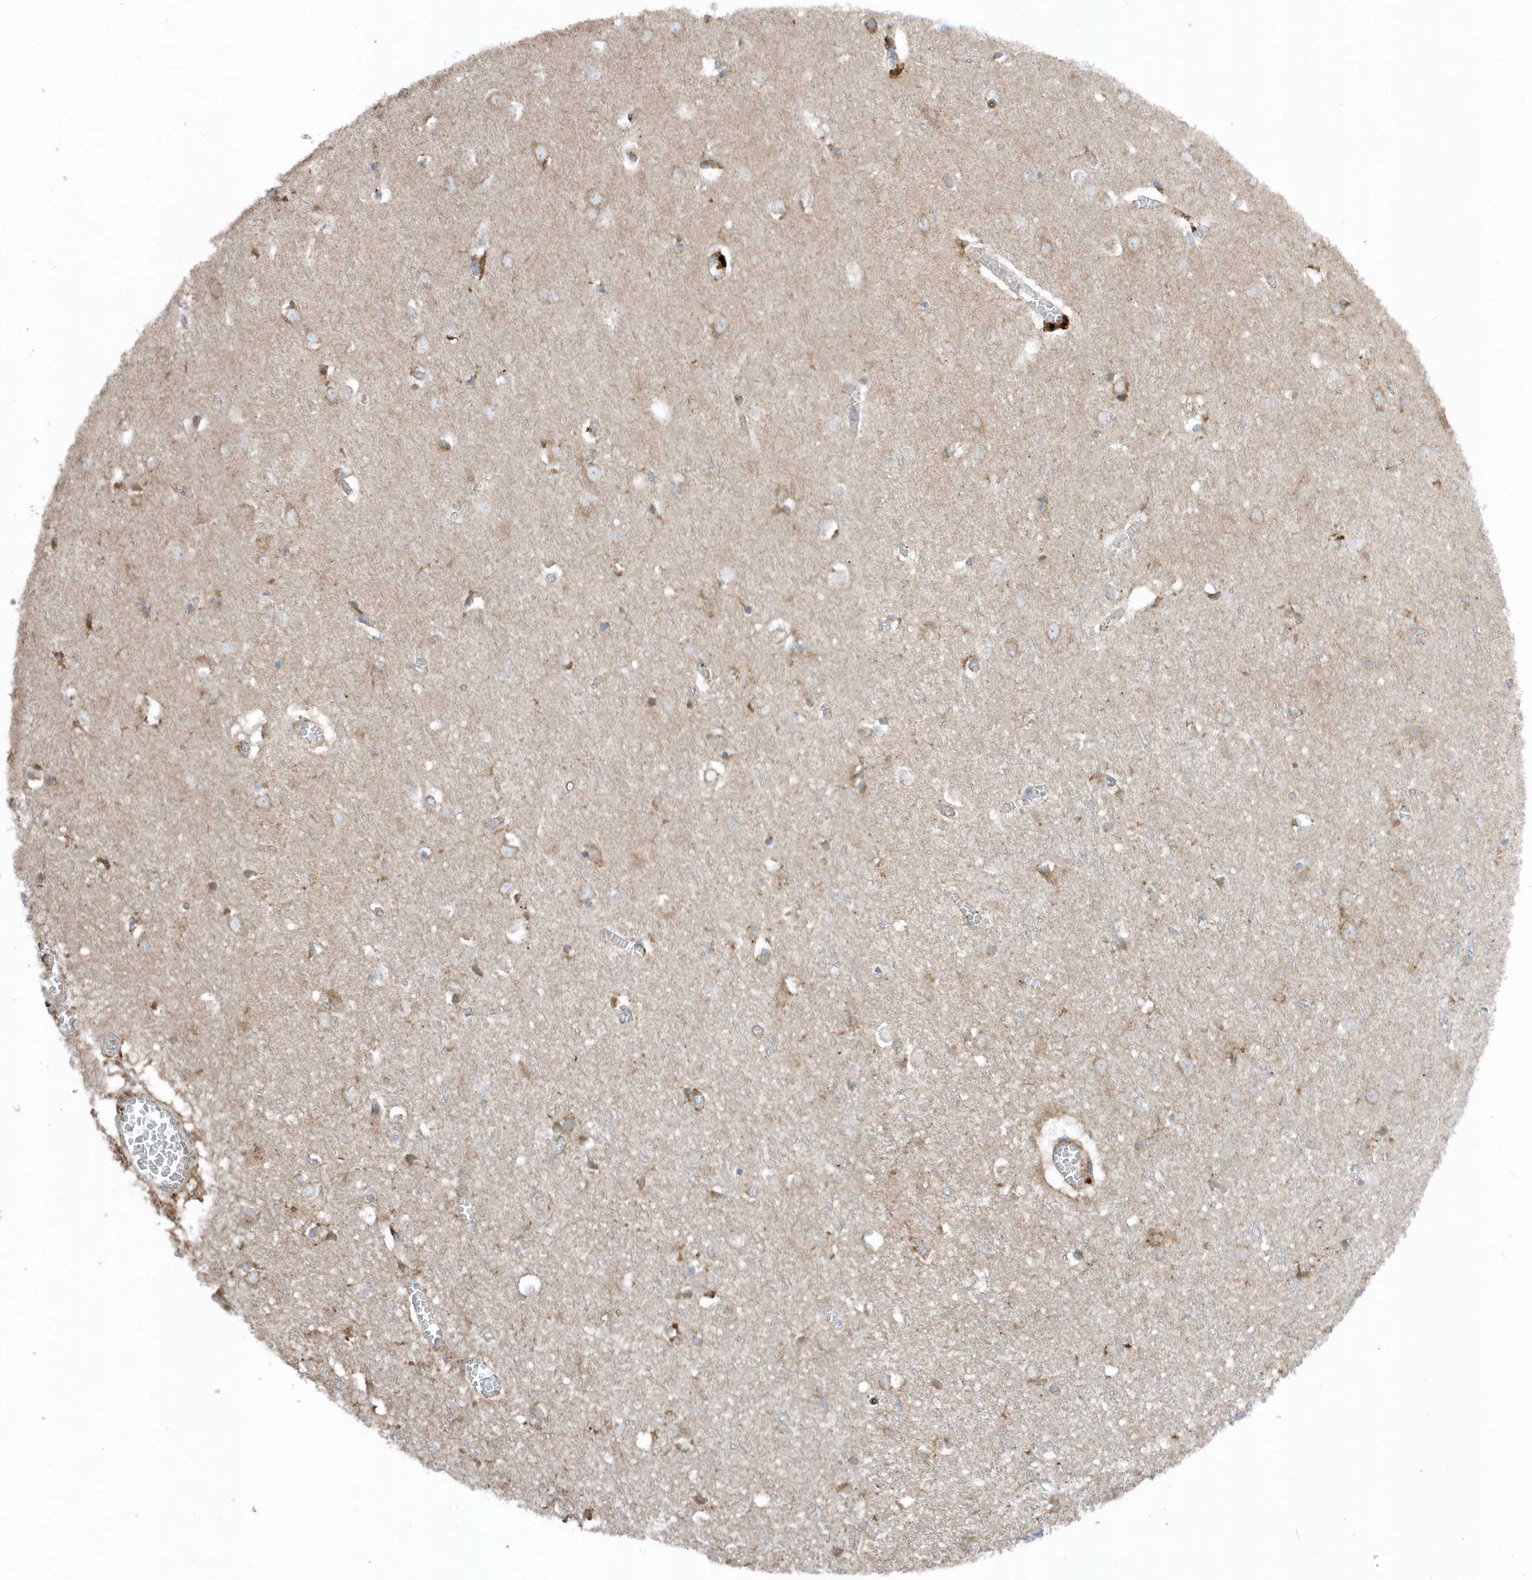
{"staining": {"intensity": "weak", "quantity": "25%-75%", "location": "cytoplasmic/membranous"}, "tissue": "cerebral cortex", "cell_type": "Endothelial cells", "image_type": "normal", "snomed": [{"axis": "morphology", "description": "Normal tissue, NOS"}, {"axis": "topography", "description": "Cerebral cortex"}], "caption": "High-magnification brightfield microscopy of benign cerebral cortex stained with DAB (3,3'-diaminobenzidine) (brown) and counterstained with hematoxylin (blue). endothelial cells exhibit weak cytoplasmic/membranous expression is present in approximately25%-75% of cells. Nuclei are stained in blue.", "gene": "SLC38A2", "patient": {"sex": "female", "age": 64}}